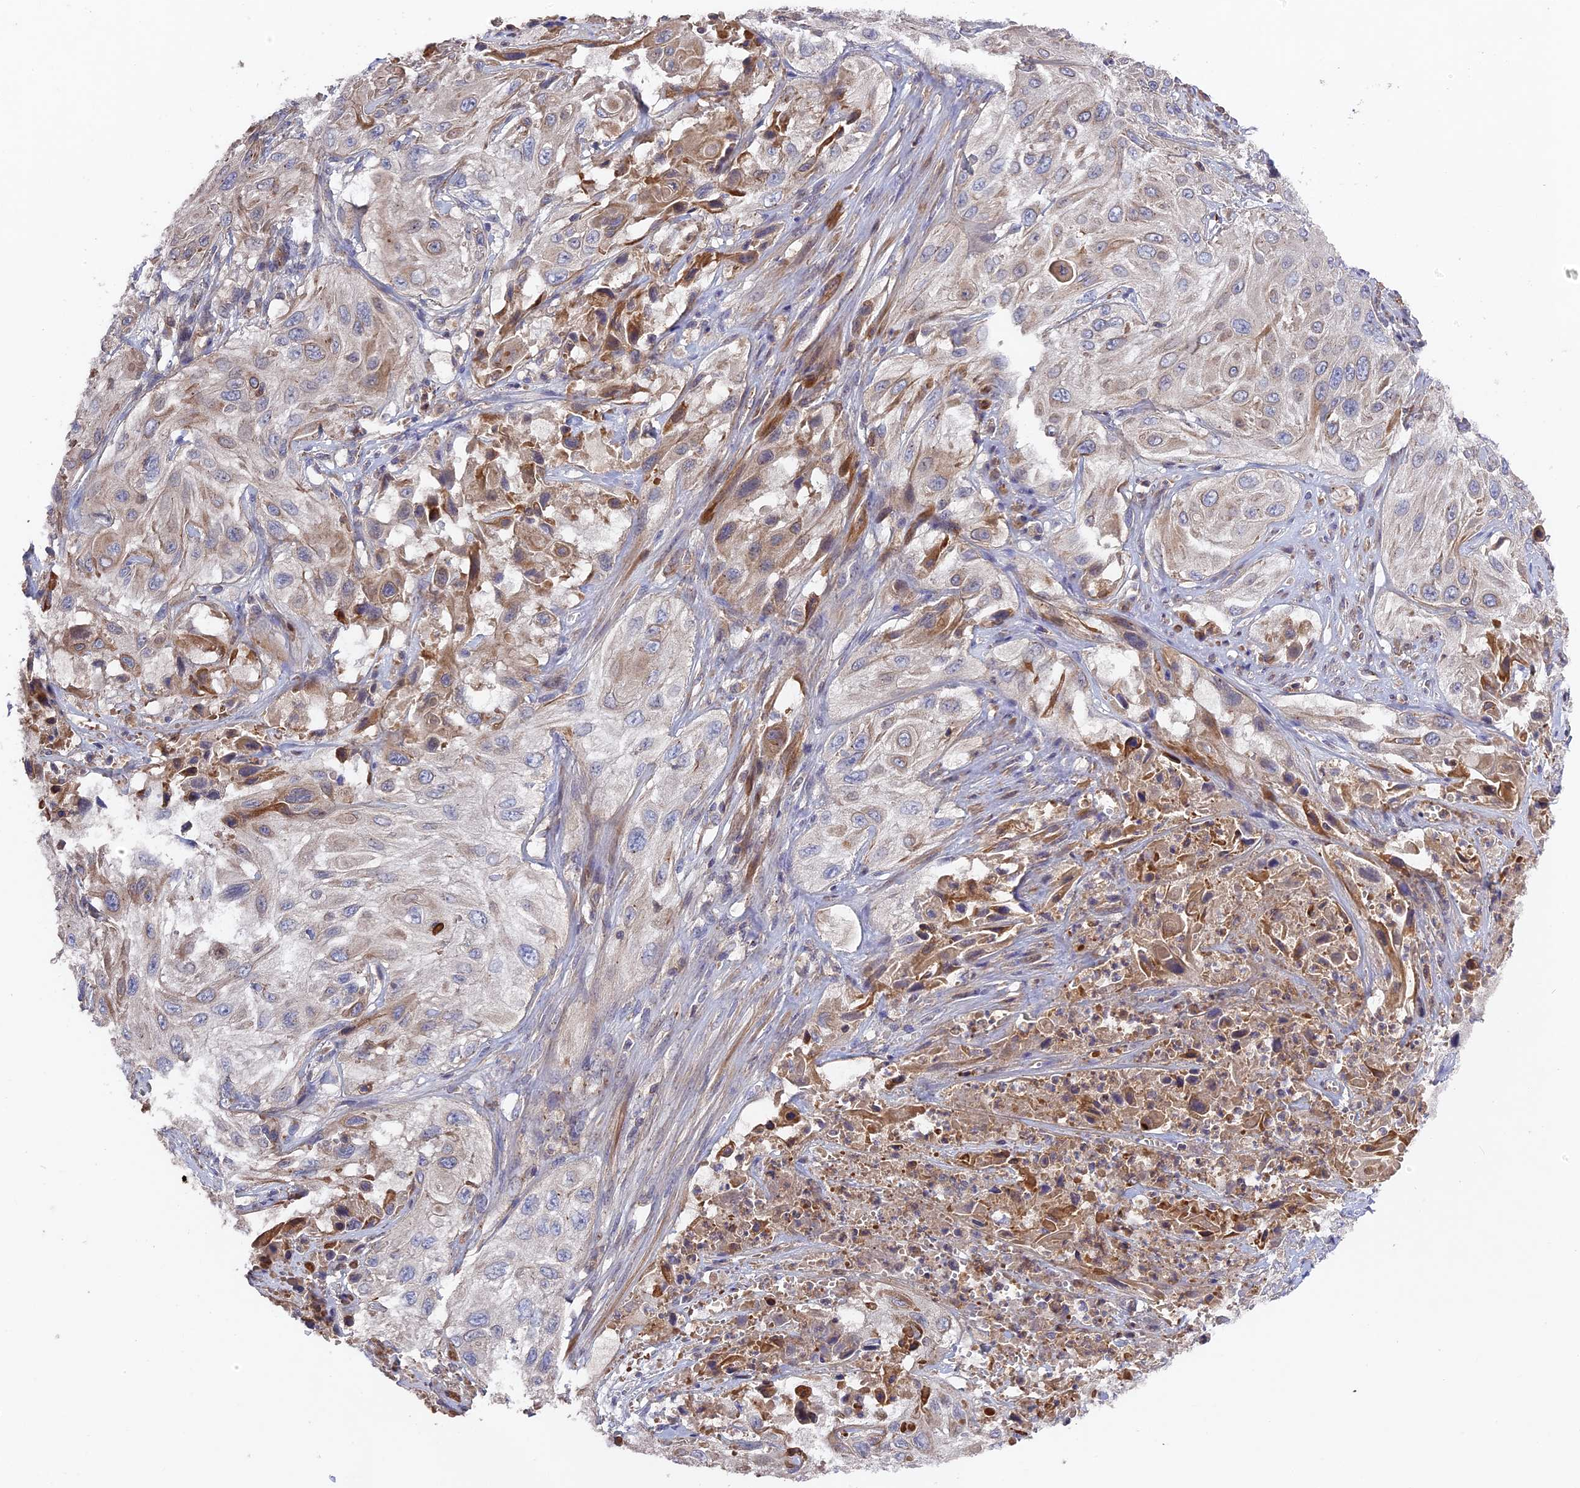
{"staining": {"intensity": "weak", "quantity": "<25%", "location": "cytoplasmic/membranous"}, "tissue": "cervical cancer", "cell_type": "Tumor cells", "image_type": "cancer", "snomed": [{"axis": "morphology", "description": "Squamous cell carcinoma, NOS"}, {"axis": "topography", "description": "Cervix"}], "caption": "Immunohistochemical staining of human cervical cancer (squamous cell carcinoma) demonstrates no significant staining in tumor cells. (IHC, brightfield microscopy, high magnification).", "gene": "RPIA", "patient": {"sex": "female", "age": 42}}